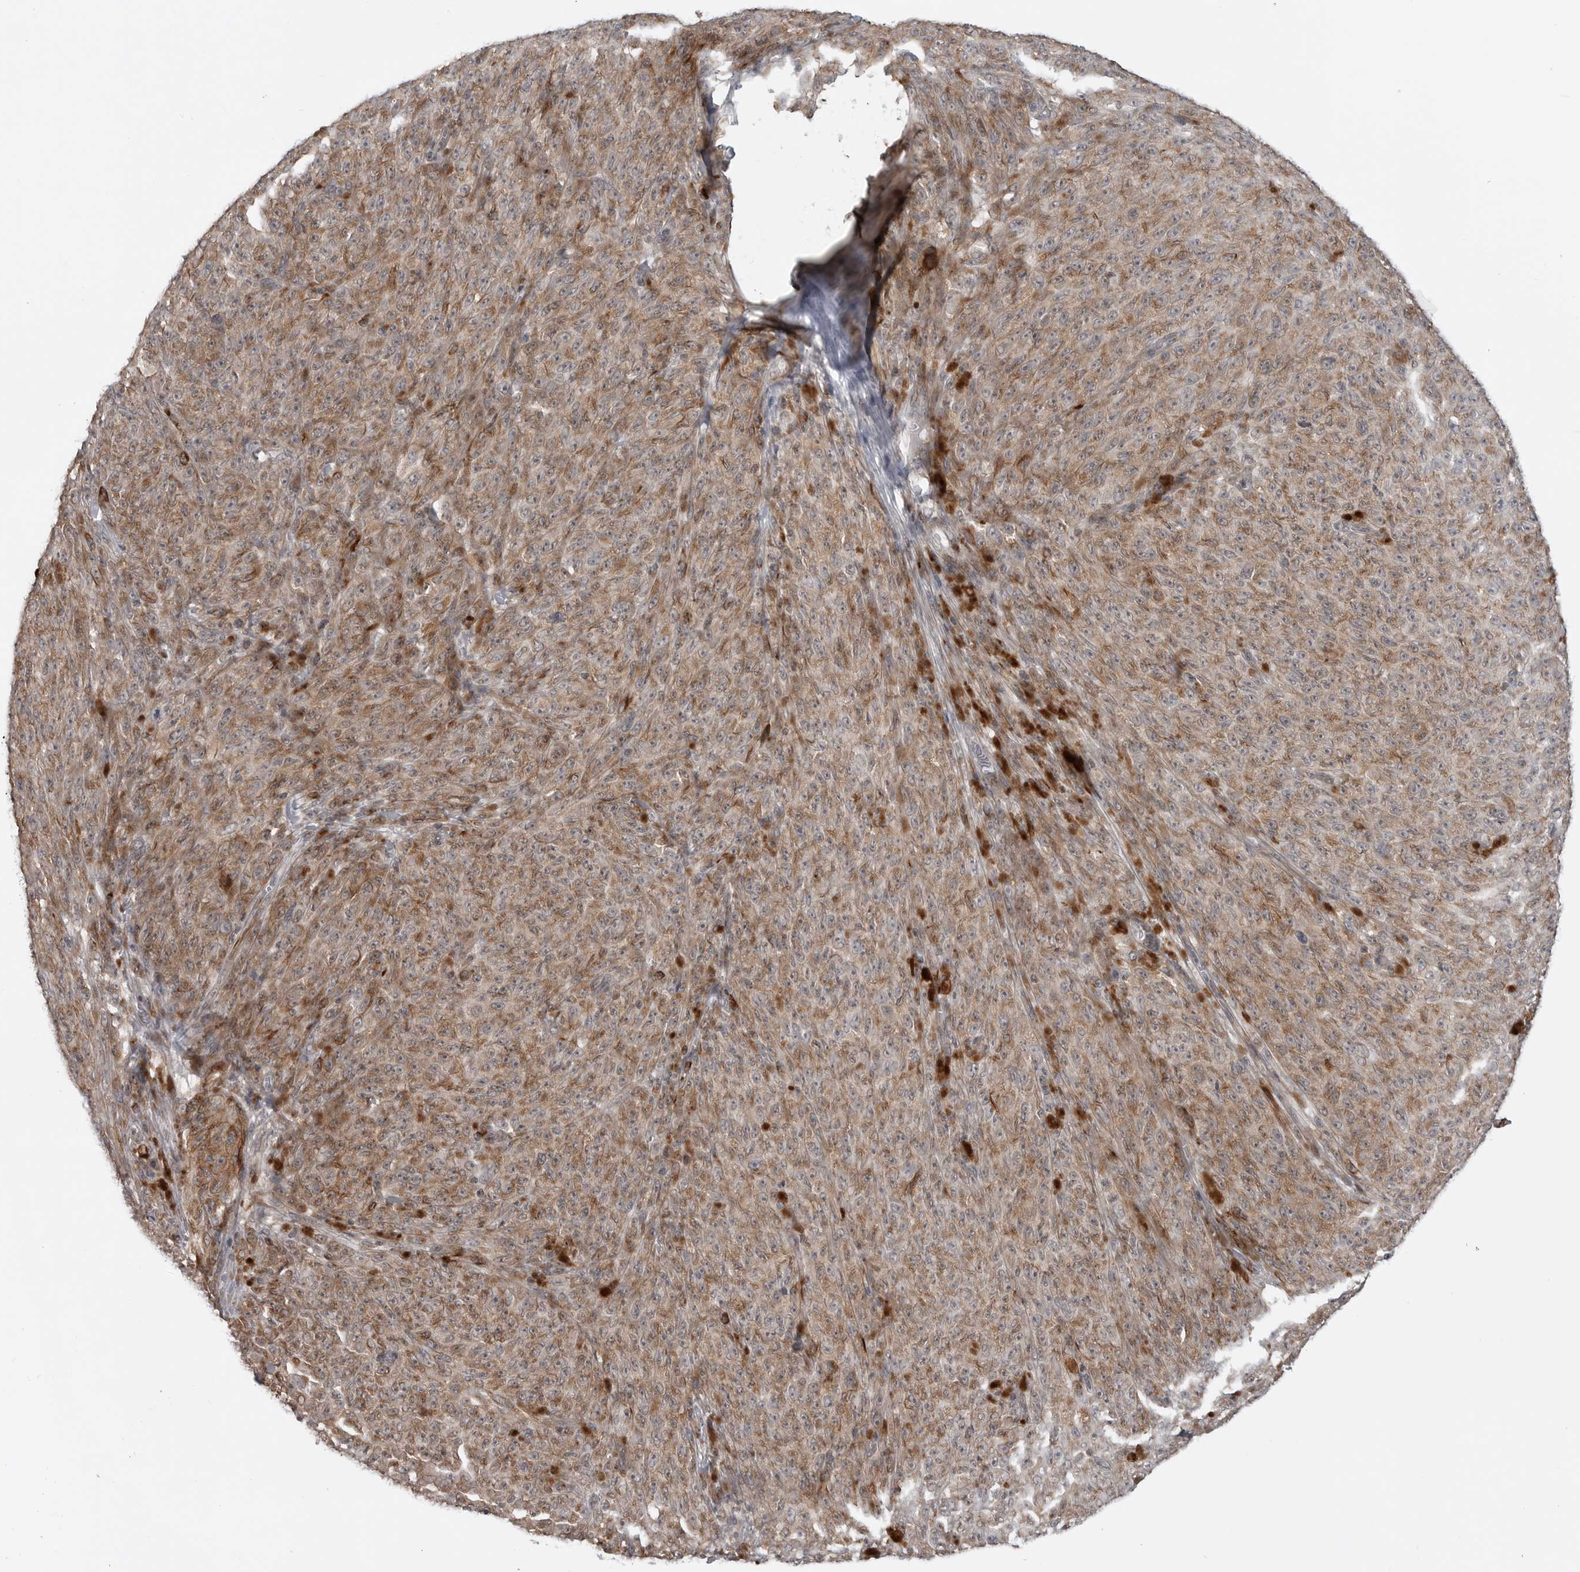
{"staining": {"intensity": "weak", "quantity": ">75%", "location": "cytoplasmic/membranous"}, "tissue": "melanoma", "cell_type": "Tumor cells", "image_type": "cancer", "snomed": [{"axis": "morphology", "description": "Malignant melanoma, NOS"}, {"axis": "topography", "description": "Skin"}], "caption": "Brown immunohistochemical staining in human malignant melanoma reveals weak cytoplasmic/membranous expression in about >75% of tumor cells.", "gene": "FAAP100", "patient": {"sex": "female", "age": 82}}